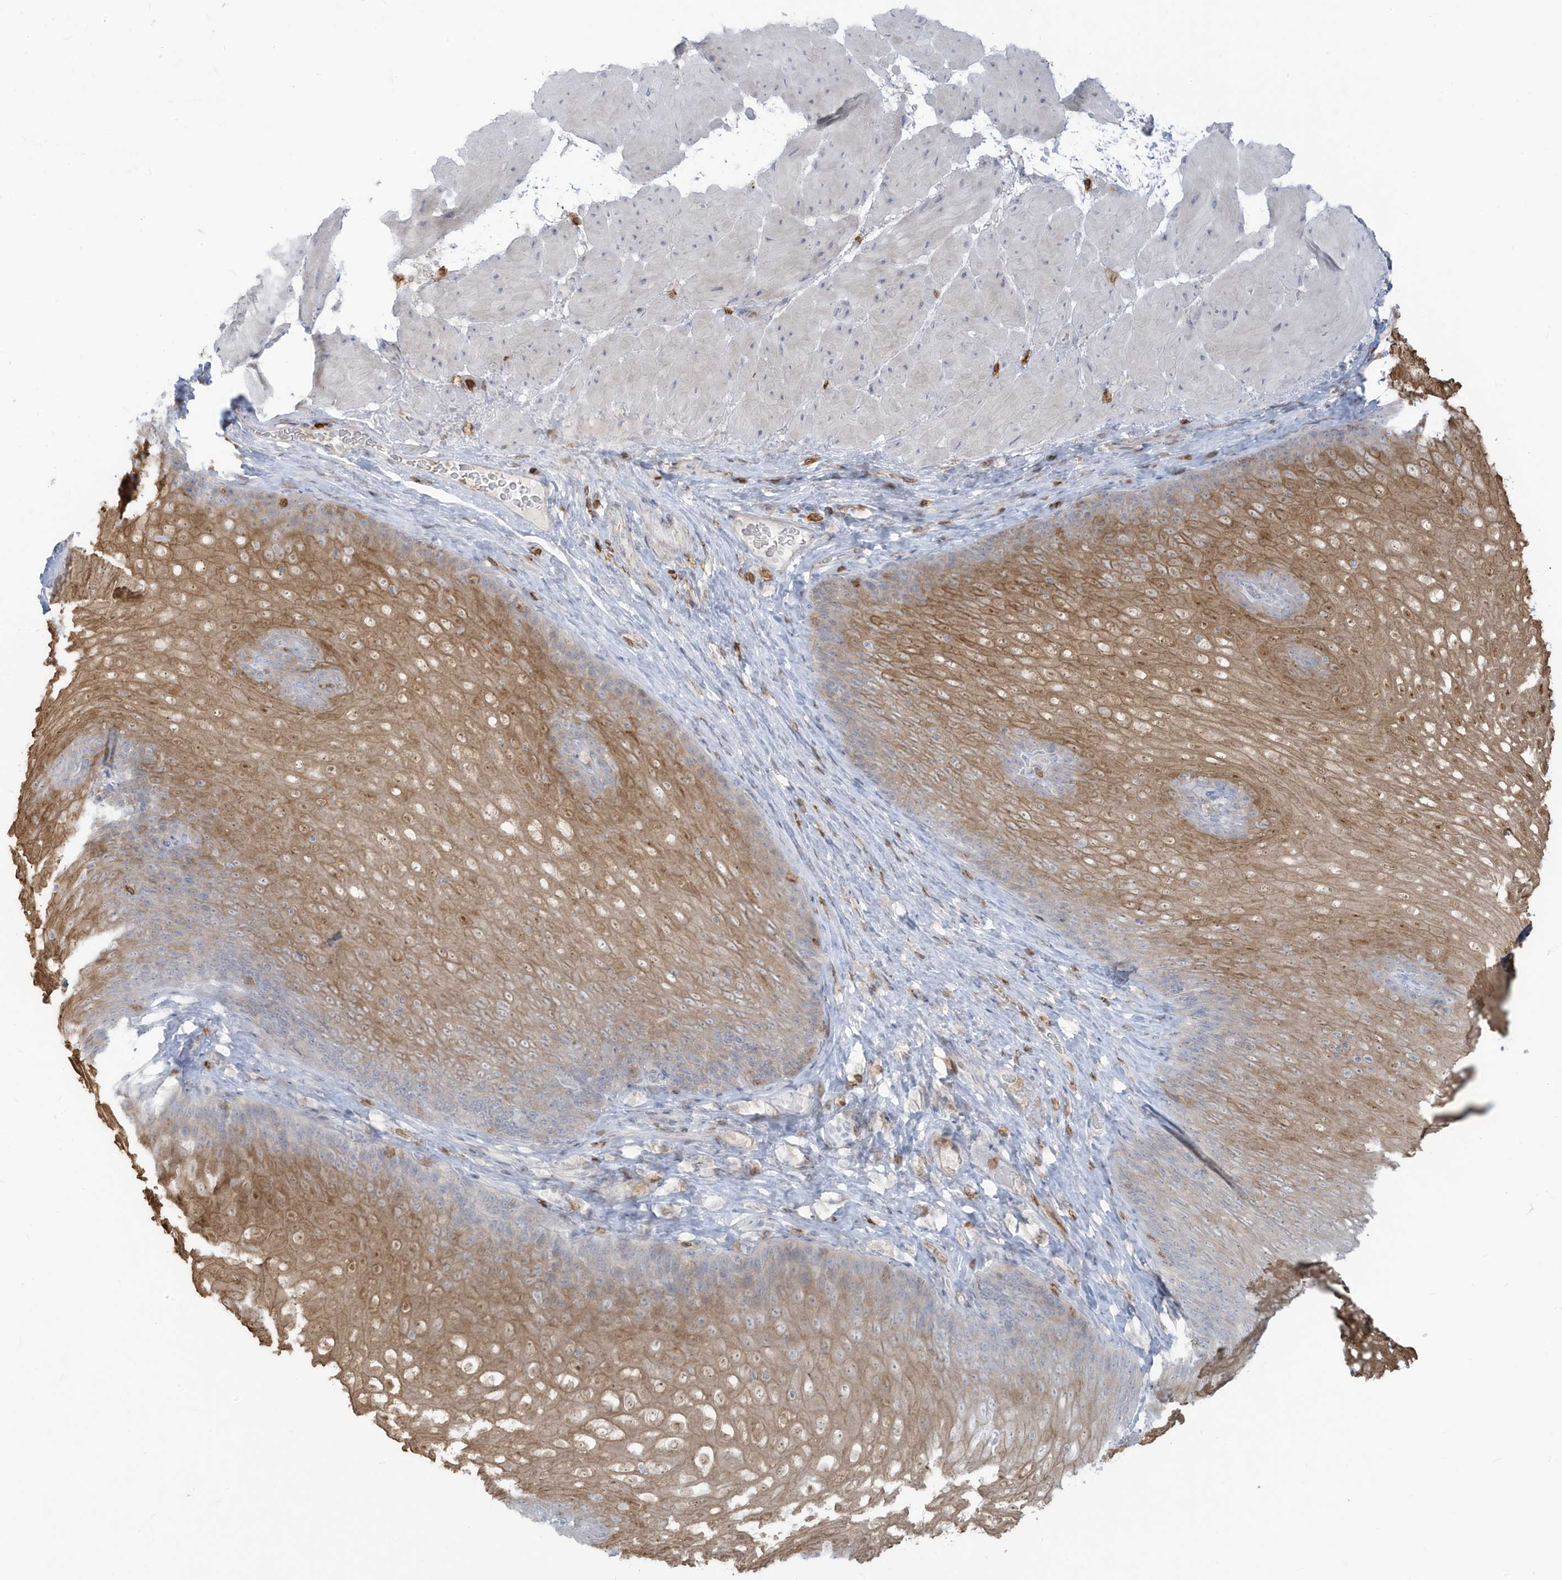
{"staining": {"intensity": "moderate", "quantity": "25%-75%", "location": "cytoplasmic/membranous,nuclear"}, "tissue": "esophagus", "cell_type": "Squamous epithelial cells", "image_type": "normal", "snomed": [{"axis": "morphology", "description": "Normal tissue, NOS"}, {"axis": "topography", "description": "Esophagus"}], "caption": "Unremarkable esophagus displays moderate cytoplasmic/membranous,nuclear positivity in about 25%-75% of squamous epithelial cells, visualized by immunohistochemistry.", "gene": "NOTO", "patient": {"sex": "female", "age": 66}}